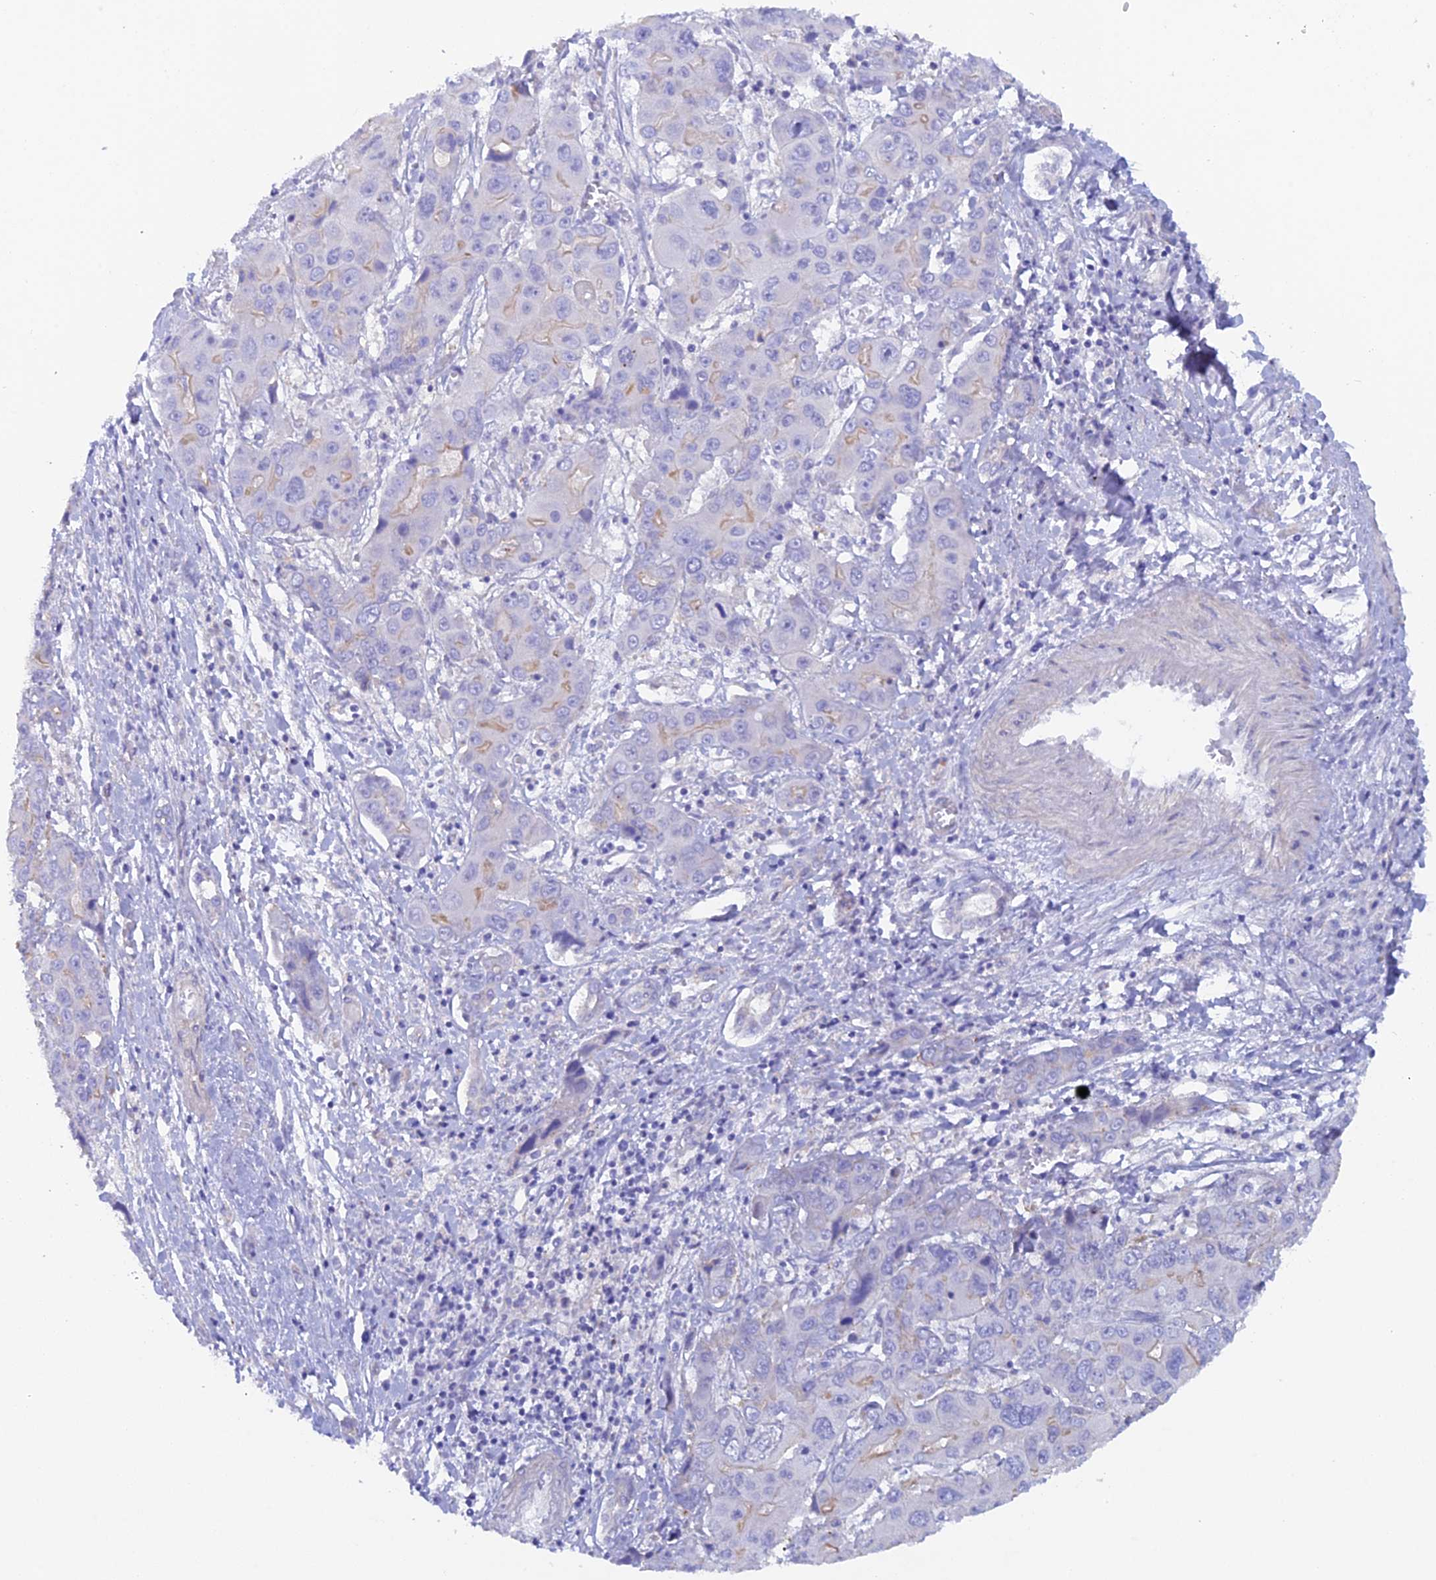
{"staining": {"intensity": "negative", "quantity": "none", "location": "none"}, "tissue": "liver cancer", "cell_type": "Tumor cells", "image_type": "cancer", "snomed": [{"axis": "morphology", "description": "Cholangiocarcinoma"}, {"axis": "topography", "description": "Liver"}], "caption": "Immunohistochemistry (IHC) of human liver cancer demonstrates no staining in tumor cells.", "gene": "FZR1", "patient": {"sex": "male", "age": 67}}